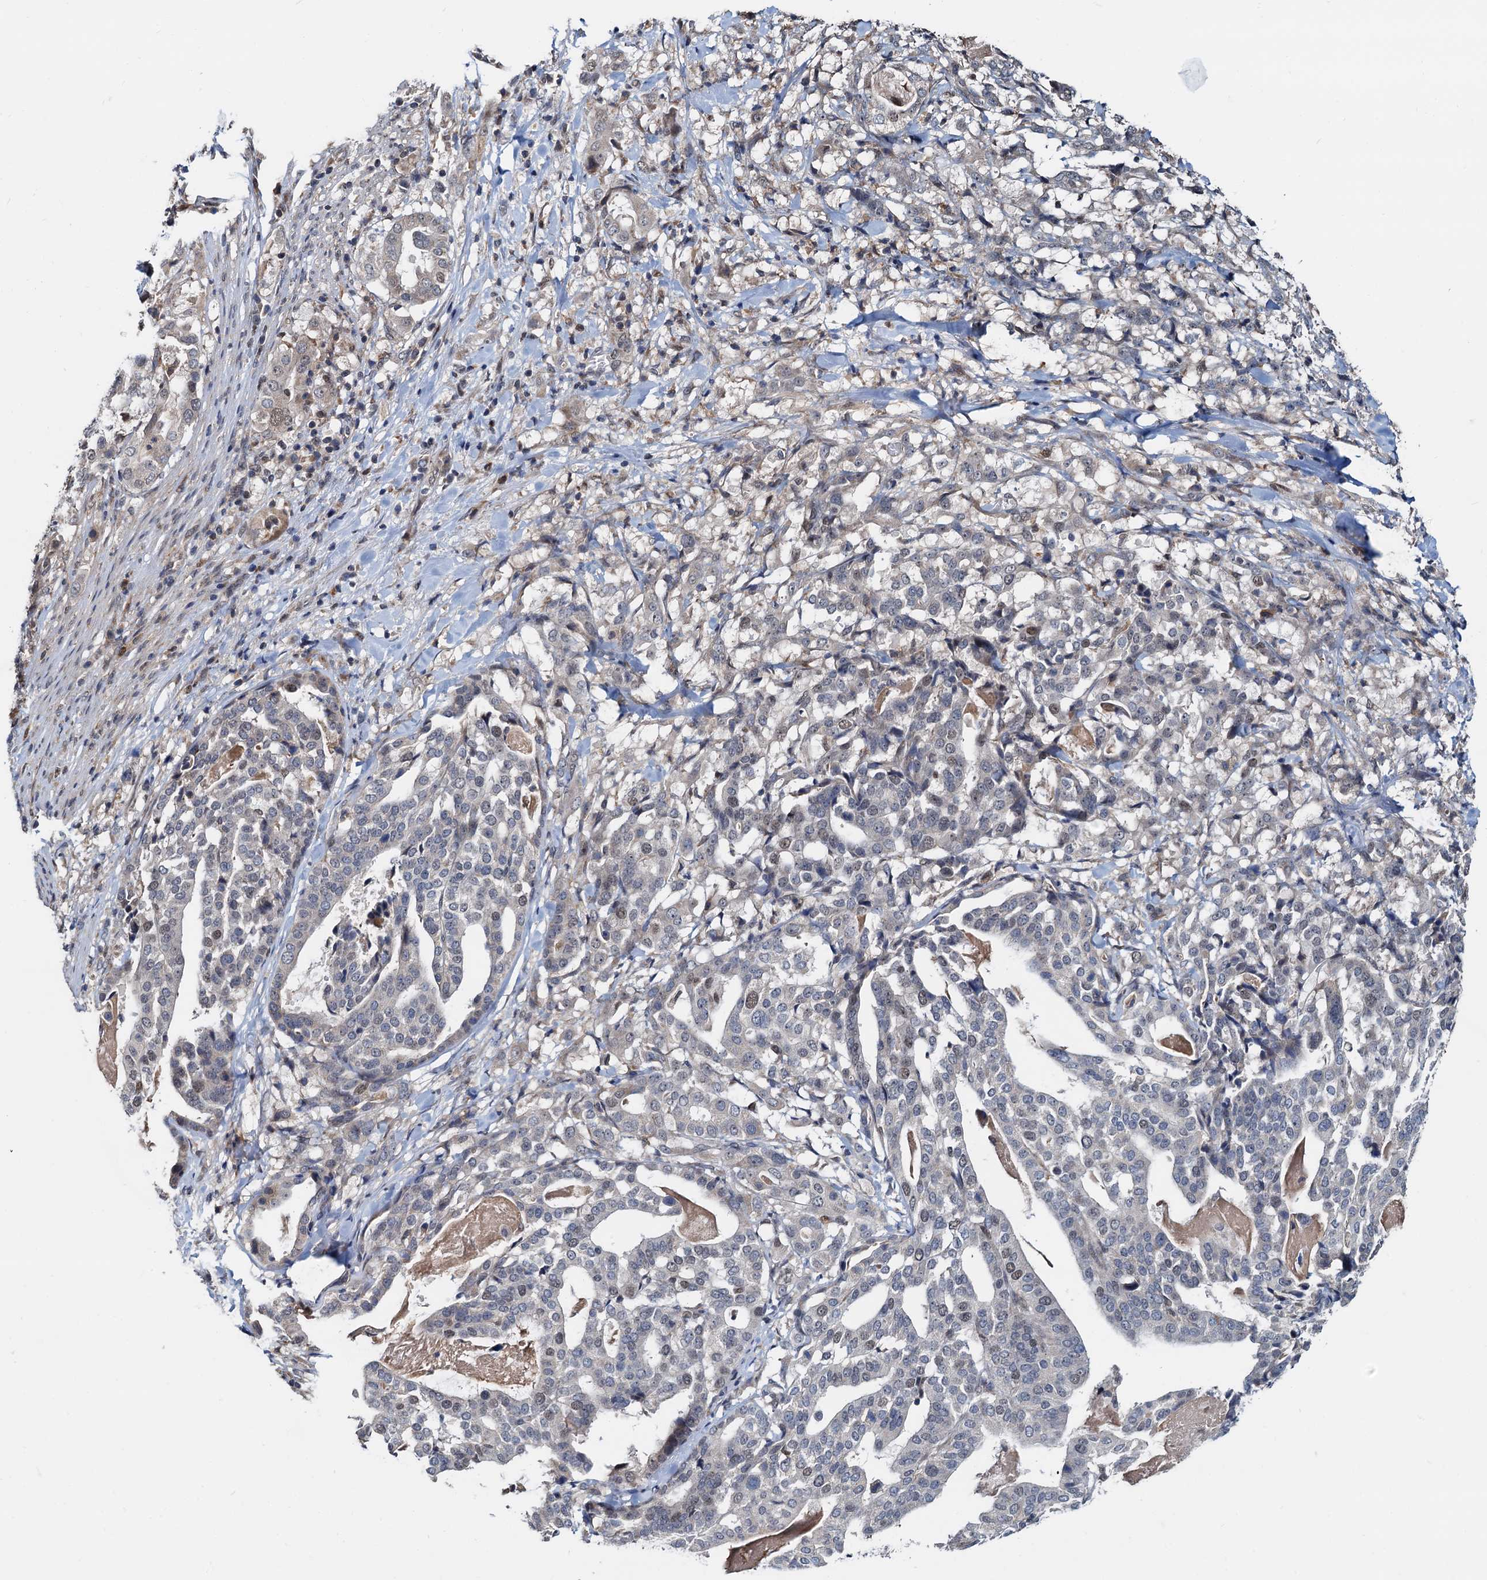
{"staining": {"intensity": "weak", "quantity": "<25%", "location": "nuclear"}, "tissue": "stomach cancer", "cell_type": "Tumor cells", "image_type": "cancer", "snomed": [{"axis": "morphology", "description": "Adenocarcinoma, NOS"}, {"axis": "topography", "description": "Stomach"}], "caption": "Stomach cancer was stained to show a protein in brown. There is no significant positivity in tumor cells. The staining is performed using DAB (3,3'-diaminobenzidine) brown chromogen with nuclei counter-stained in using hematoxylin.", "gene": "MCMBP", "patient": {"sex": "male", "age": 48}}